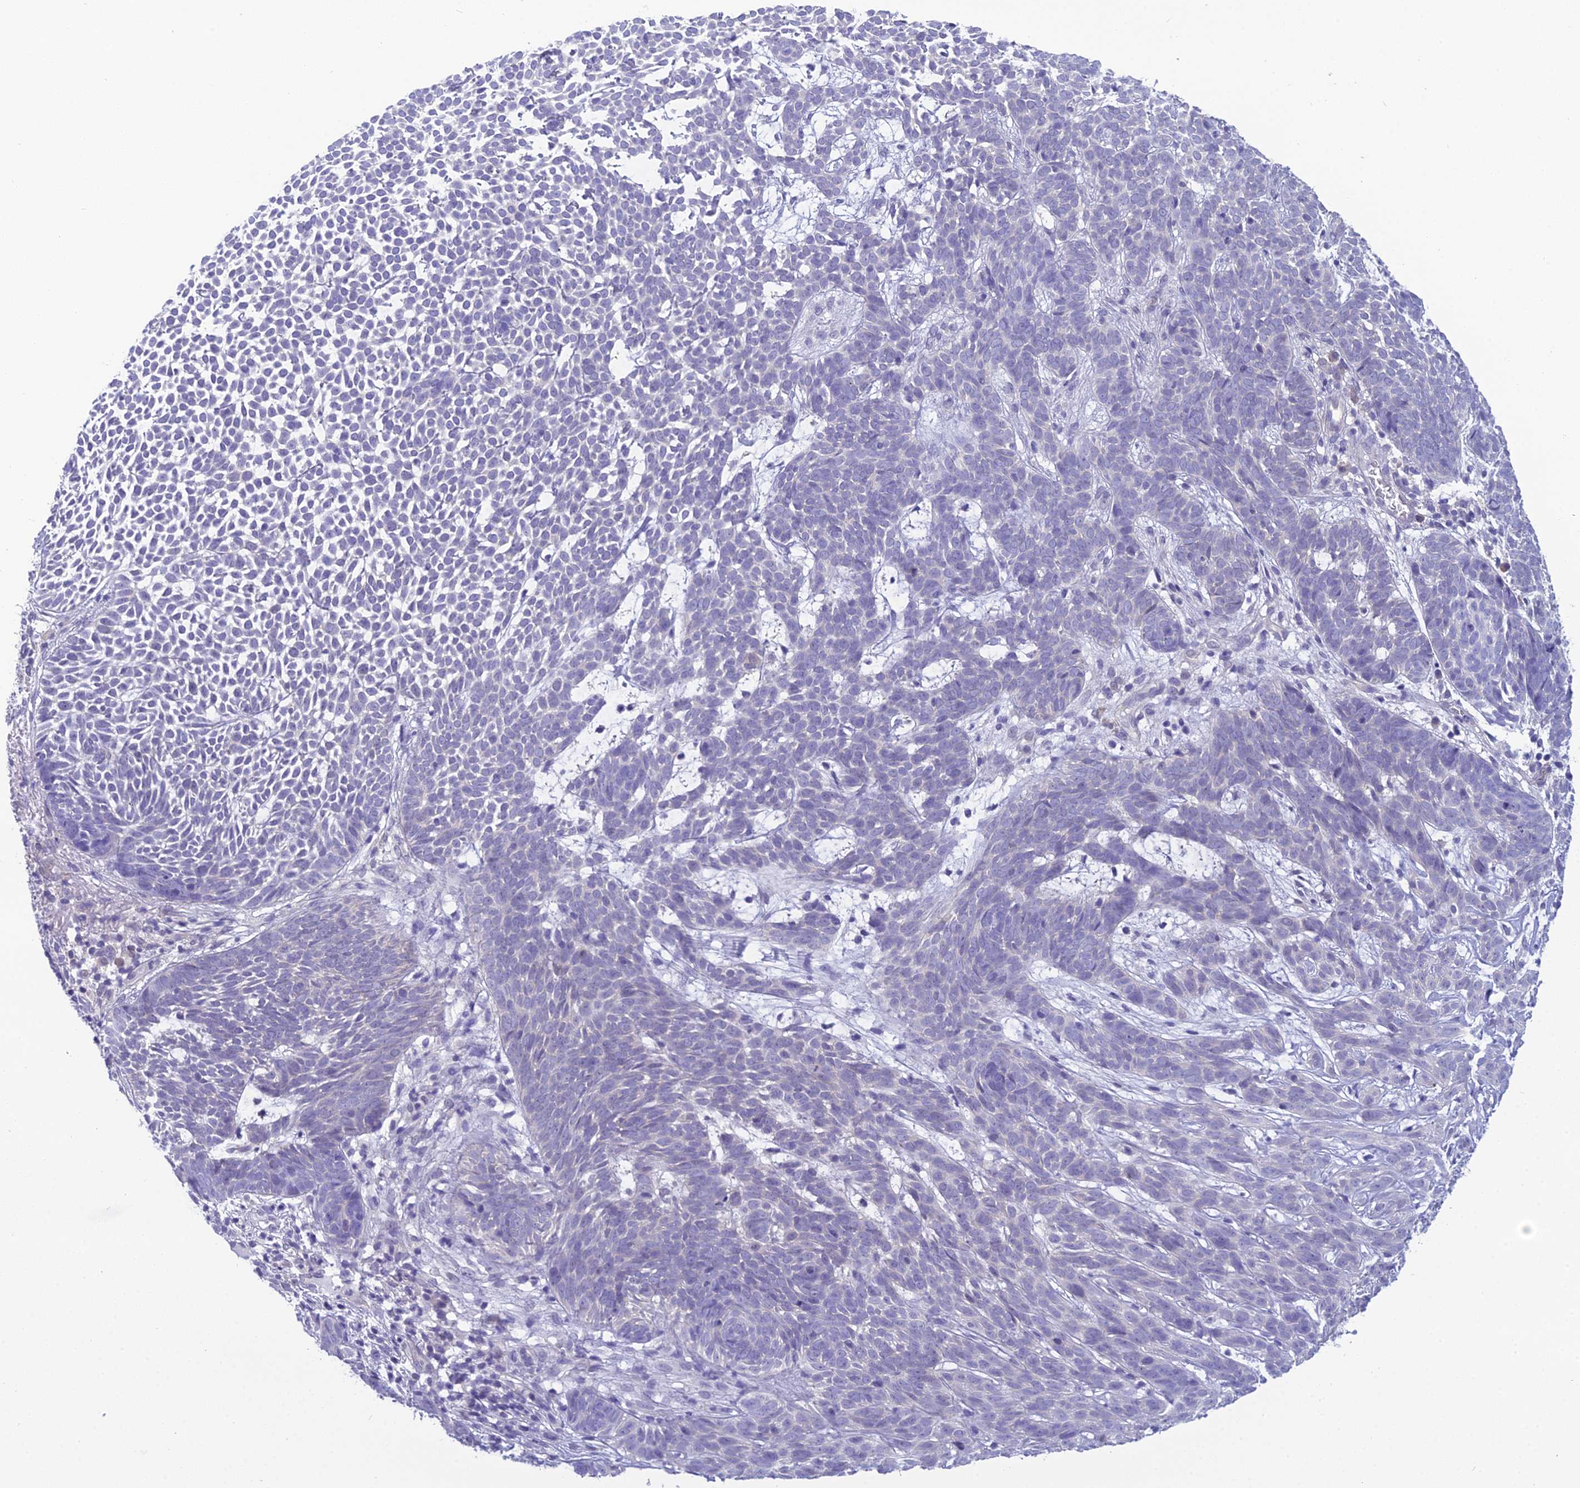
{"staining": {"intensity": "negative", "quantity": "none", "location": "none"}, "tissue": "skin cancer", "cell_type": "Tumor cells", "image_type": "cancer", "snomed": [{"axis": "morphology", "description": "Basal cell carcinoma"}, {"axis": "topography", "description": "Skin"}], "caption": "IHC histopathology image of skin cancer stained for a protein (brown), which displays no staining in tumor cells.", "gene": "GNPNAT1", "patient": {"sex": "female", "age": 78}}